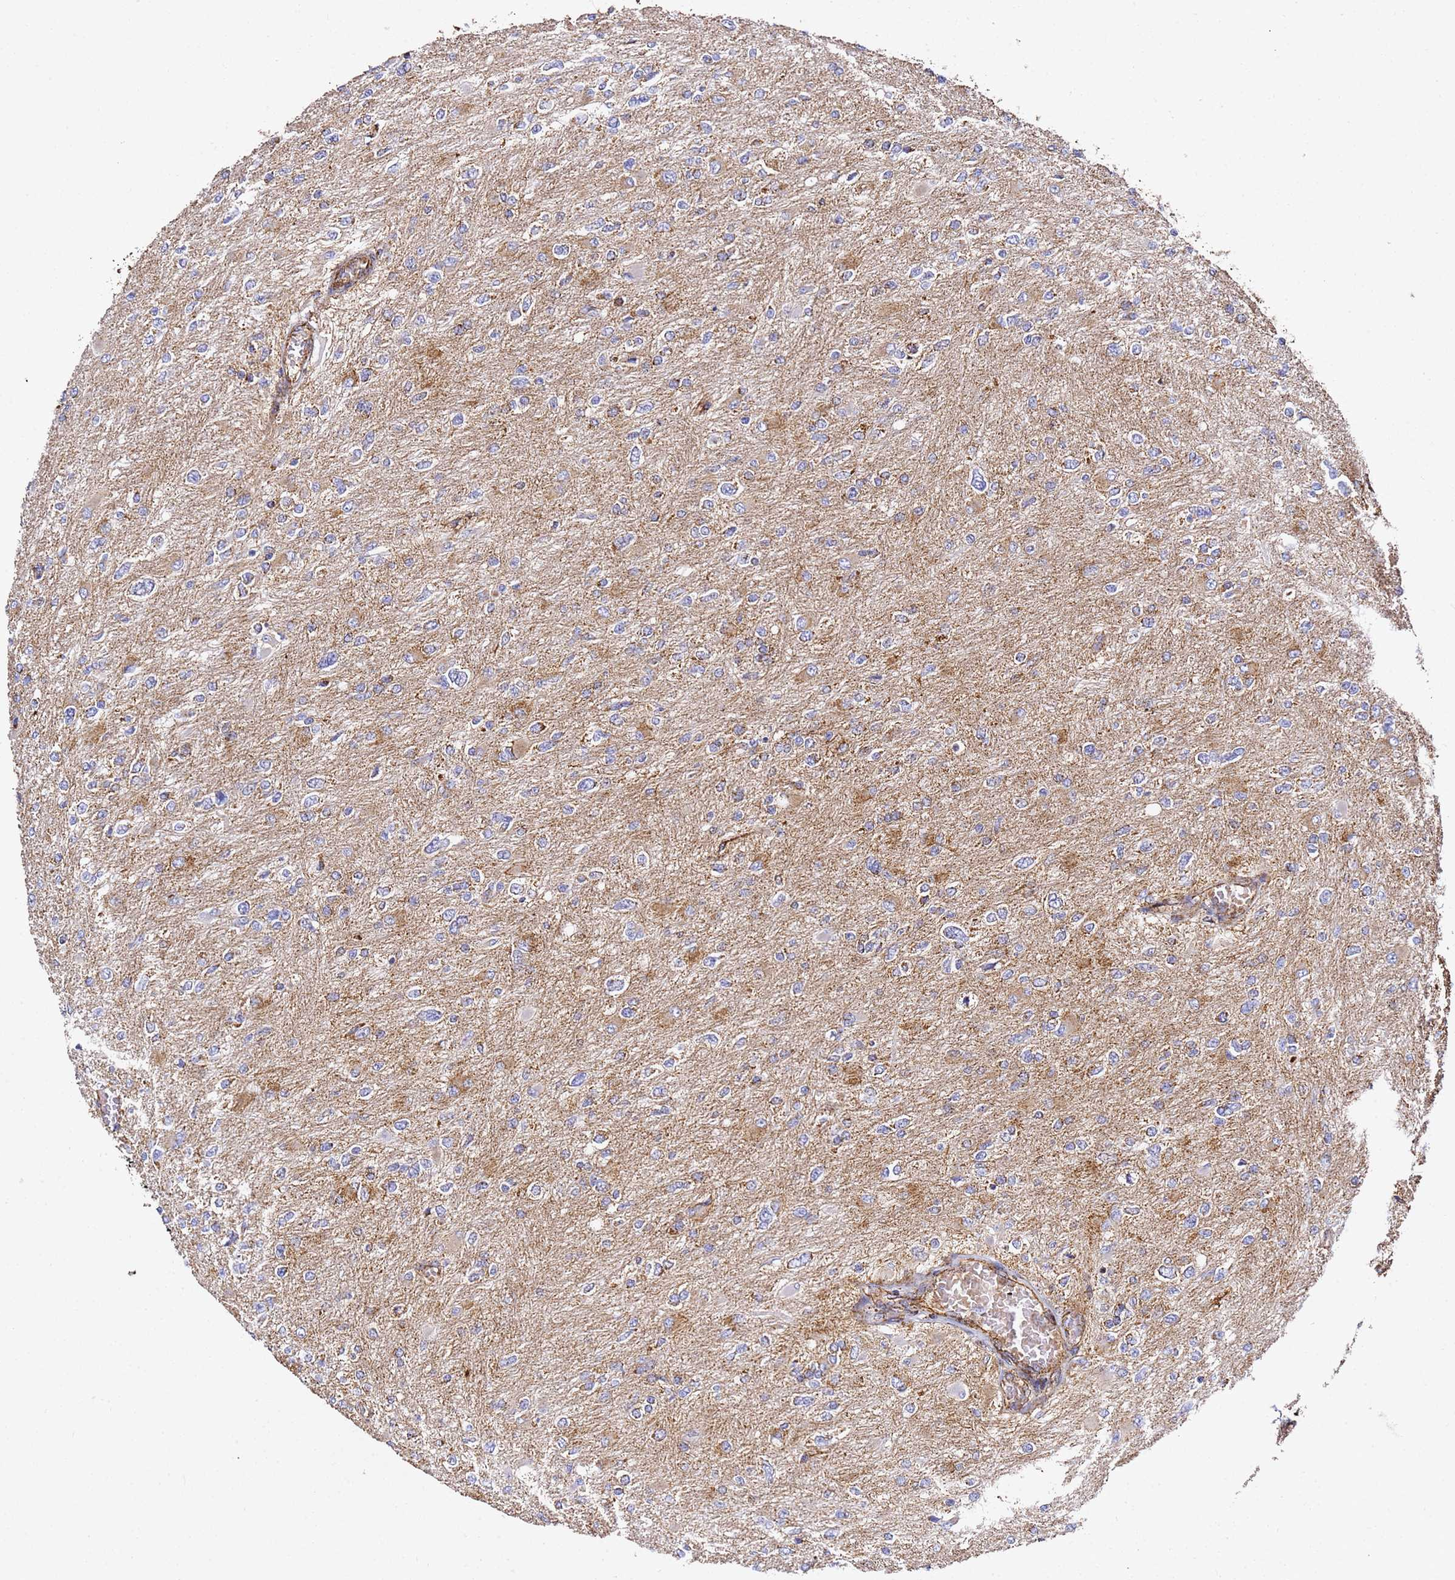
{"staining": {"intensity": "moderate", "quantity": "<25%", "location": "cytoplasmic/membranous"}, "tissue": "glioma", "cell_type": "Tumor cells", "image_type": "cancer", "snomed": [{"axis": "morphology", "description": "Glioma, malignant, High grade"}, {"axis": "topography", "description": "Cerebral cortex"}], "caption": "Approximately <25% of tumor cells in human glioma demonstrate moderate cytoplasmic/membranous protein staining as visualized by brown immunohistochemical staining.", "gene": "NDUFA3", "patient": {"sex": "female", "age": 36}}